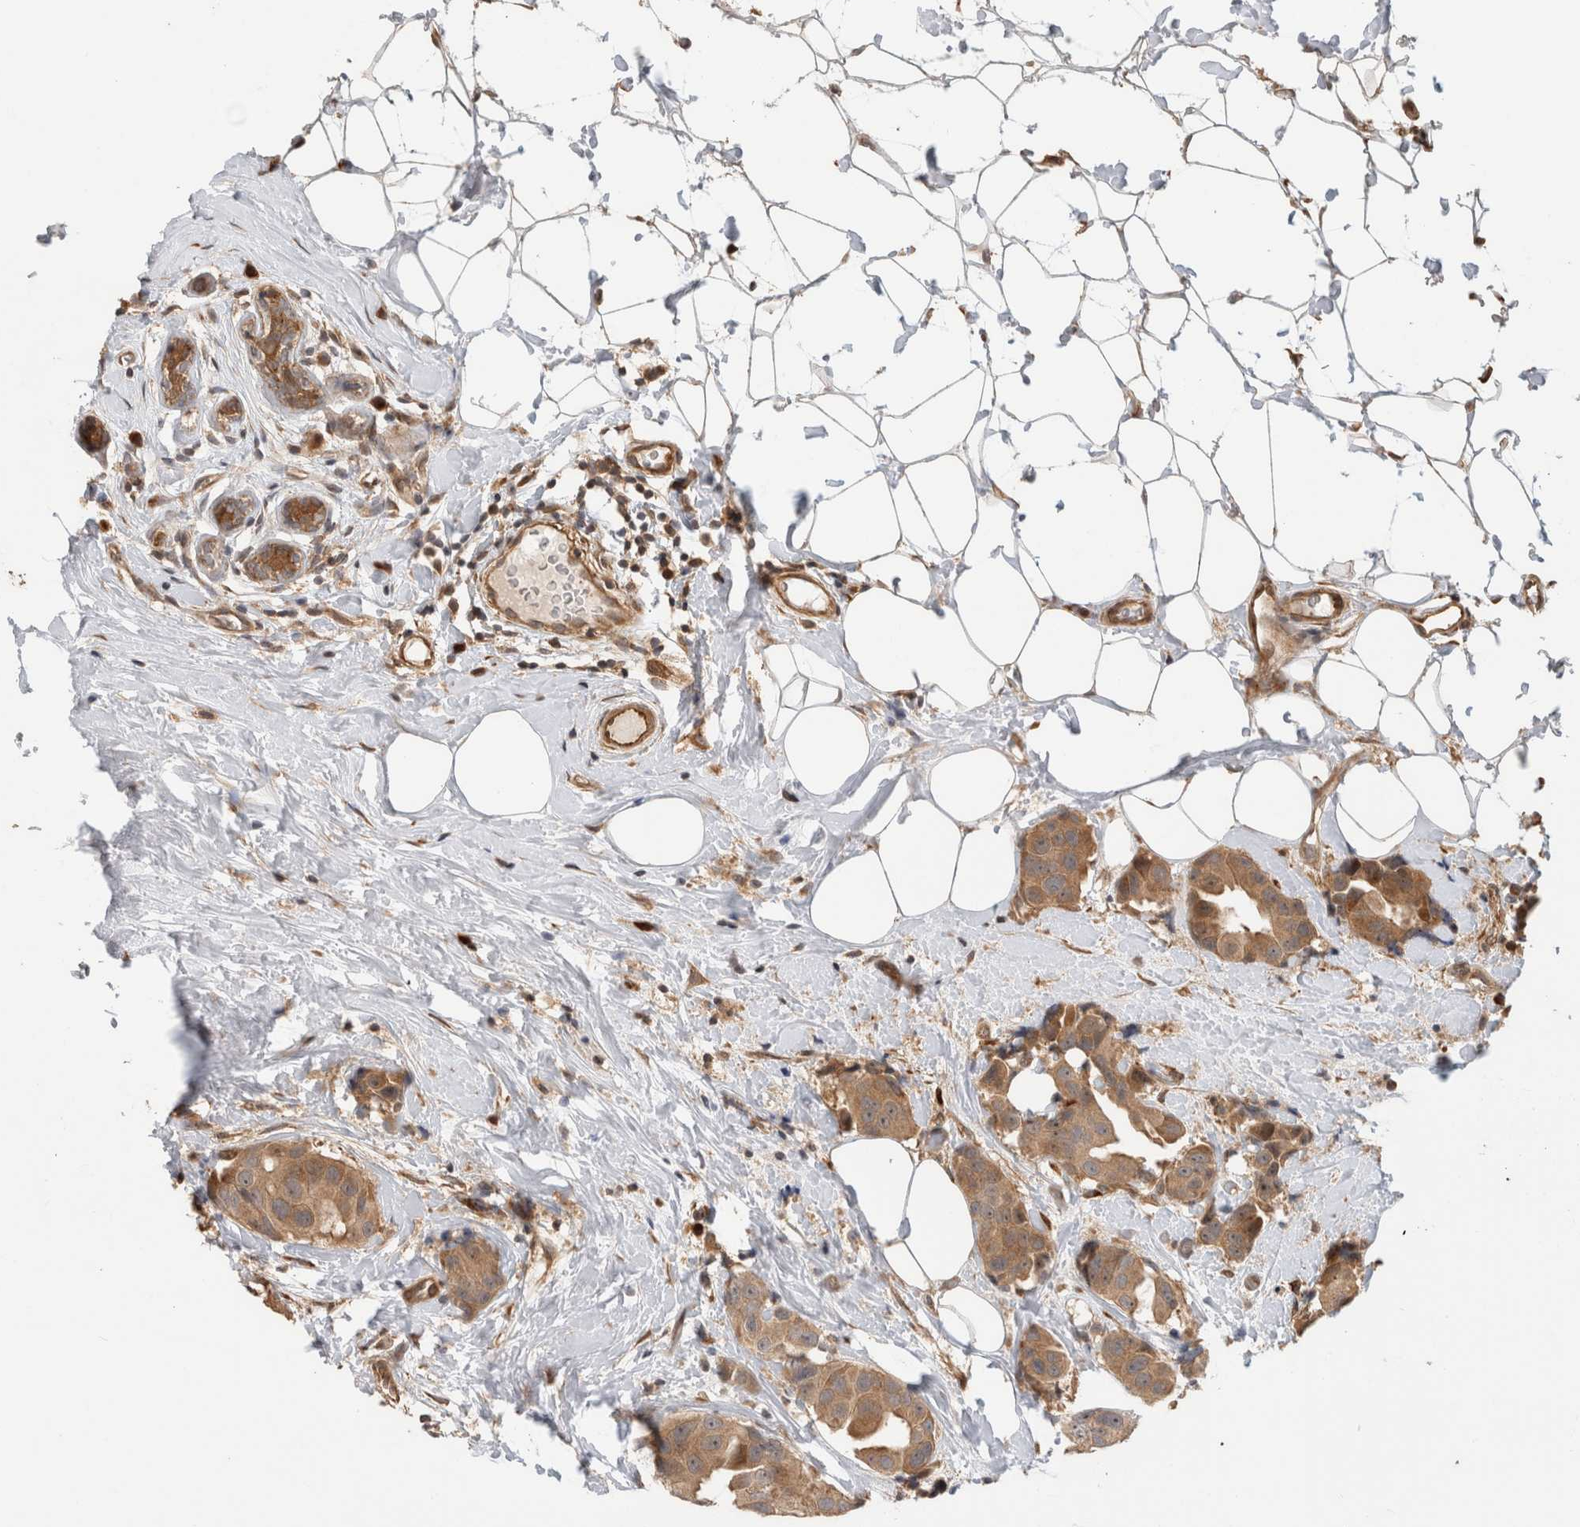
{"staining": {"intensity": "moderate", "quantity": ">75%", "location": "cytoplasmic/membranous"}, "tissue": "breast cancer", "cell_type": "Tumor cells", "image_type": "cancer", "snomed": [{"axis": "morphology", "description": "Normal tissue, NOS"}, {"axis": "morphology", "description": "Duct carcinoma"}, {"axis": "topography", "description": "Breast"}], "caption": "Breast cancer was stained to show a protein in brown. There is medium levels of moderate cytoplasmic/membranous positivity in about >75% of tumor cells. The protein of interest is shown in brown color, while the nuclei are stained blue.", "gene": "PCDHB15", "patient": {"sex": "female", "age": 39}}